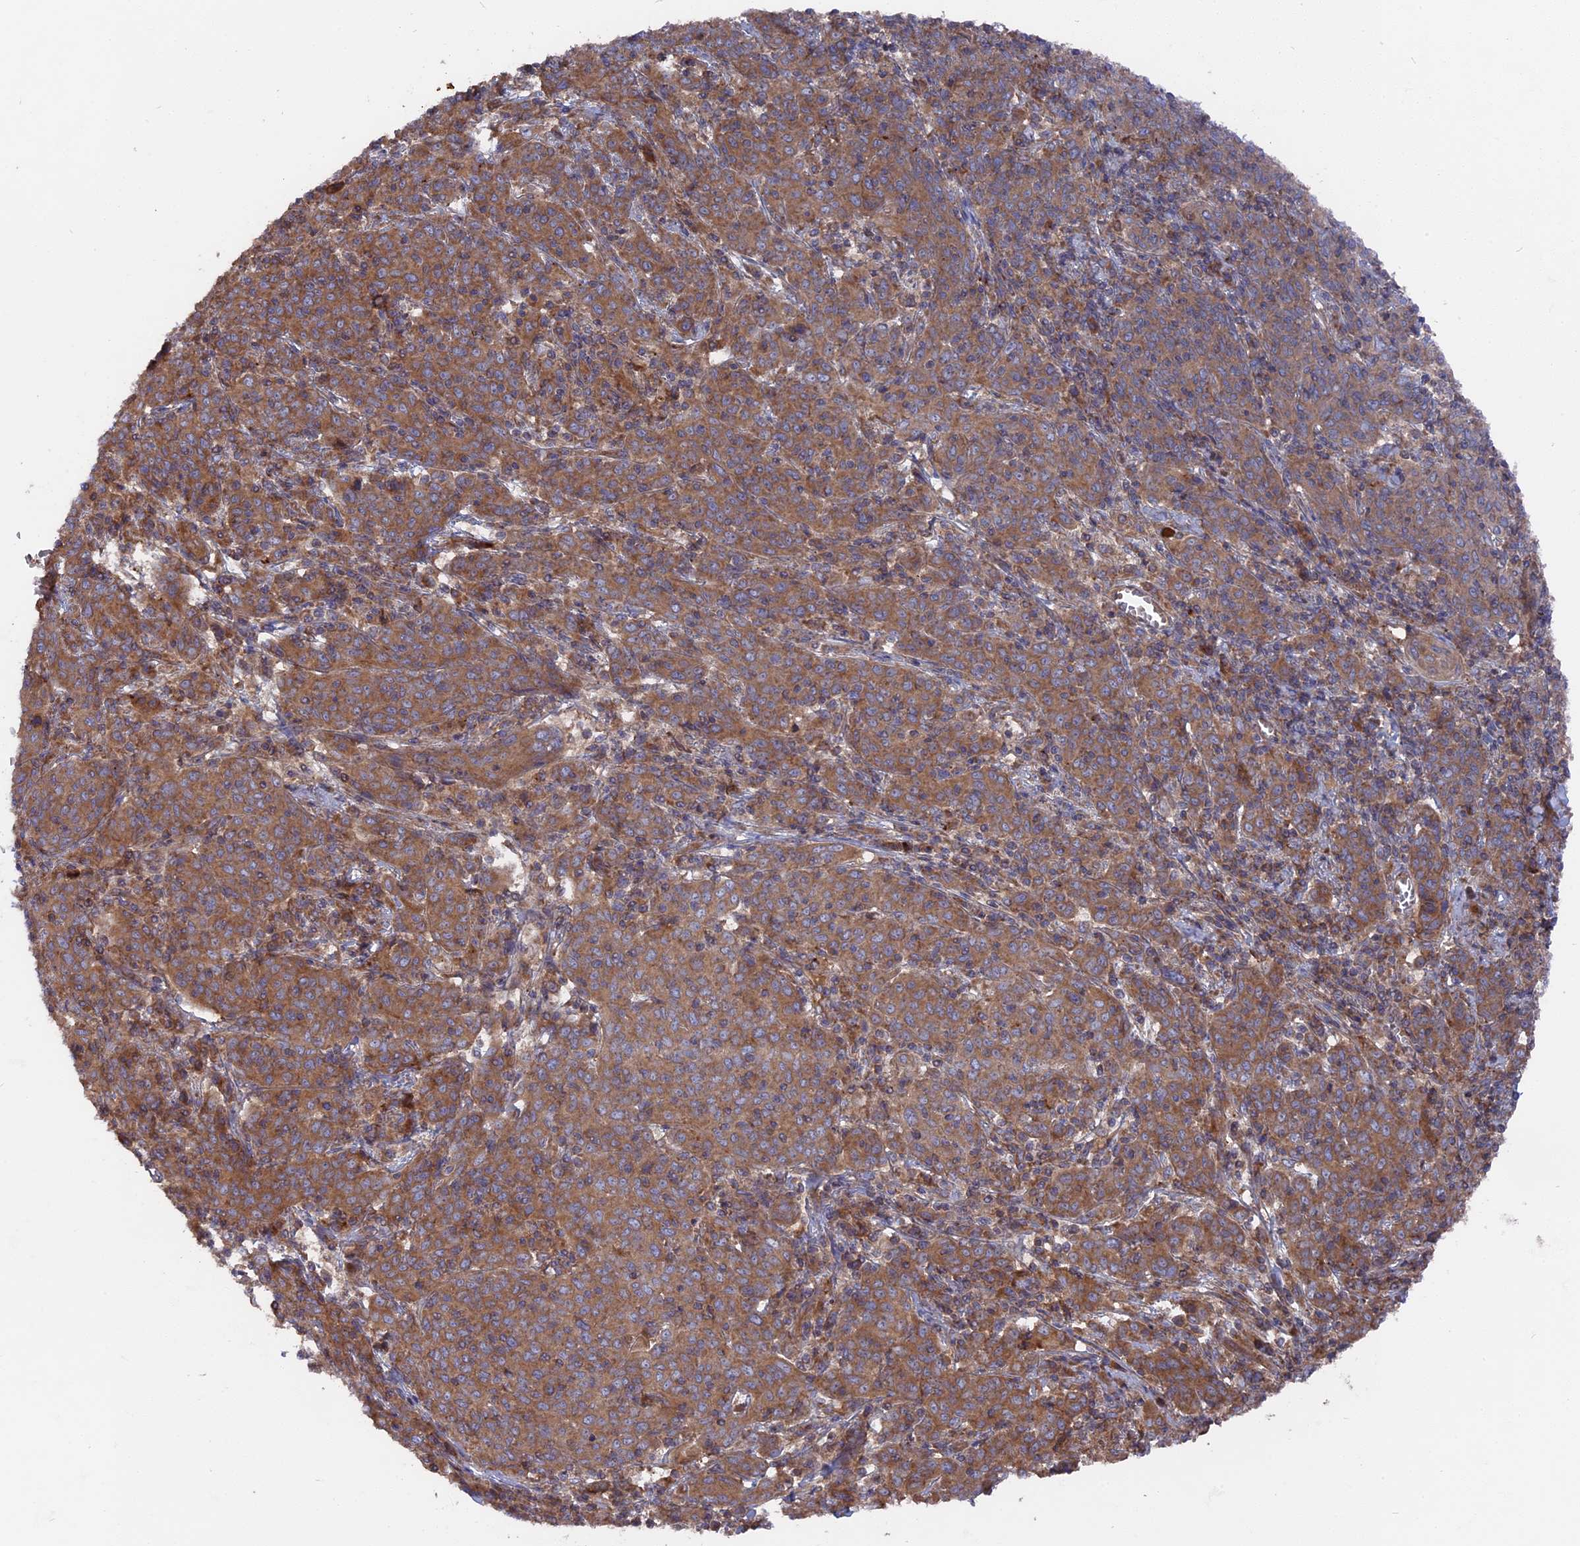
{"staining": {"intensity": "moderate", "quantity": ">75%", "location": "cytoplasmic/membranous"}, "tissue": "cervical cancer", "cell_type": "Tumor cells", "image_type": "cancer", "snomed": [{"axis": "morphology", "description": "Squamous cell carcinoma, NOS"}, {"axis": "topography", "description": "Cervix"}], "caption": "Moderate cytoplasmic/membranous expression for a protein is seen in about >75% of tumor cells of cervical cancer using immunohistochemistry.", "gene": "TELO2", "patient": {"sex": "female", "age": 67}}